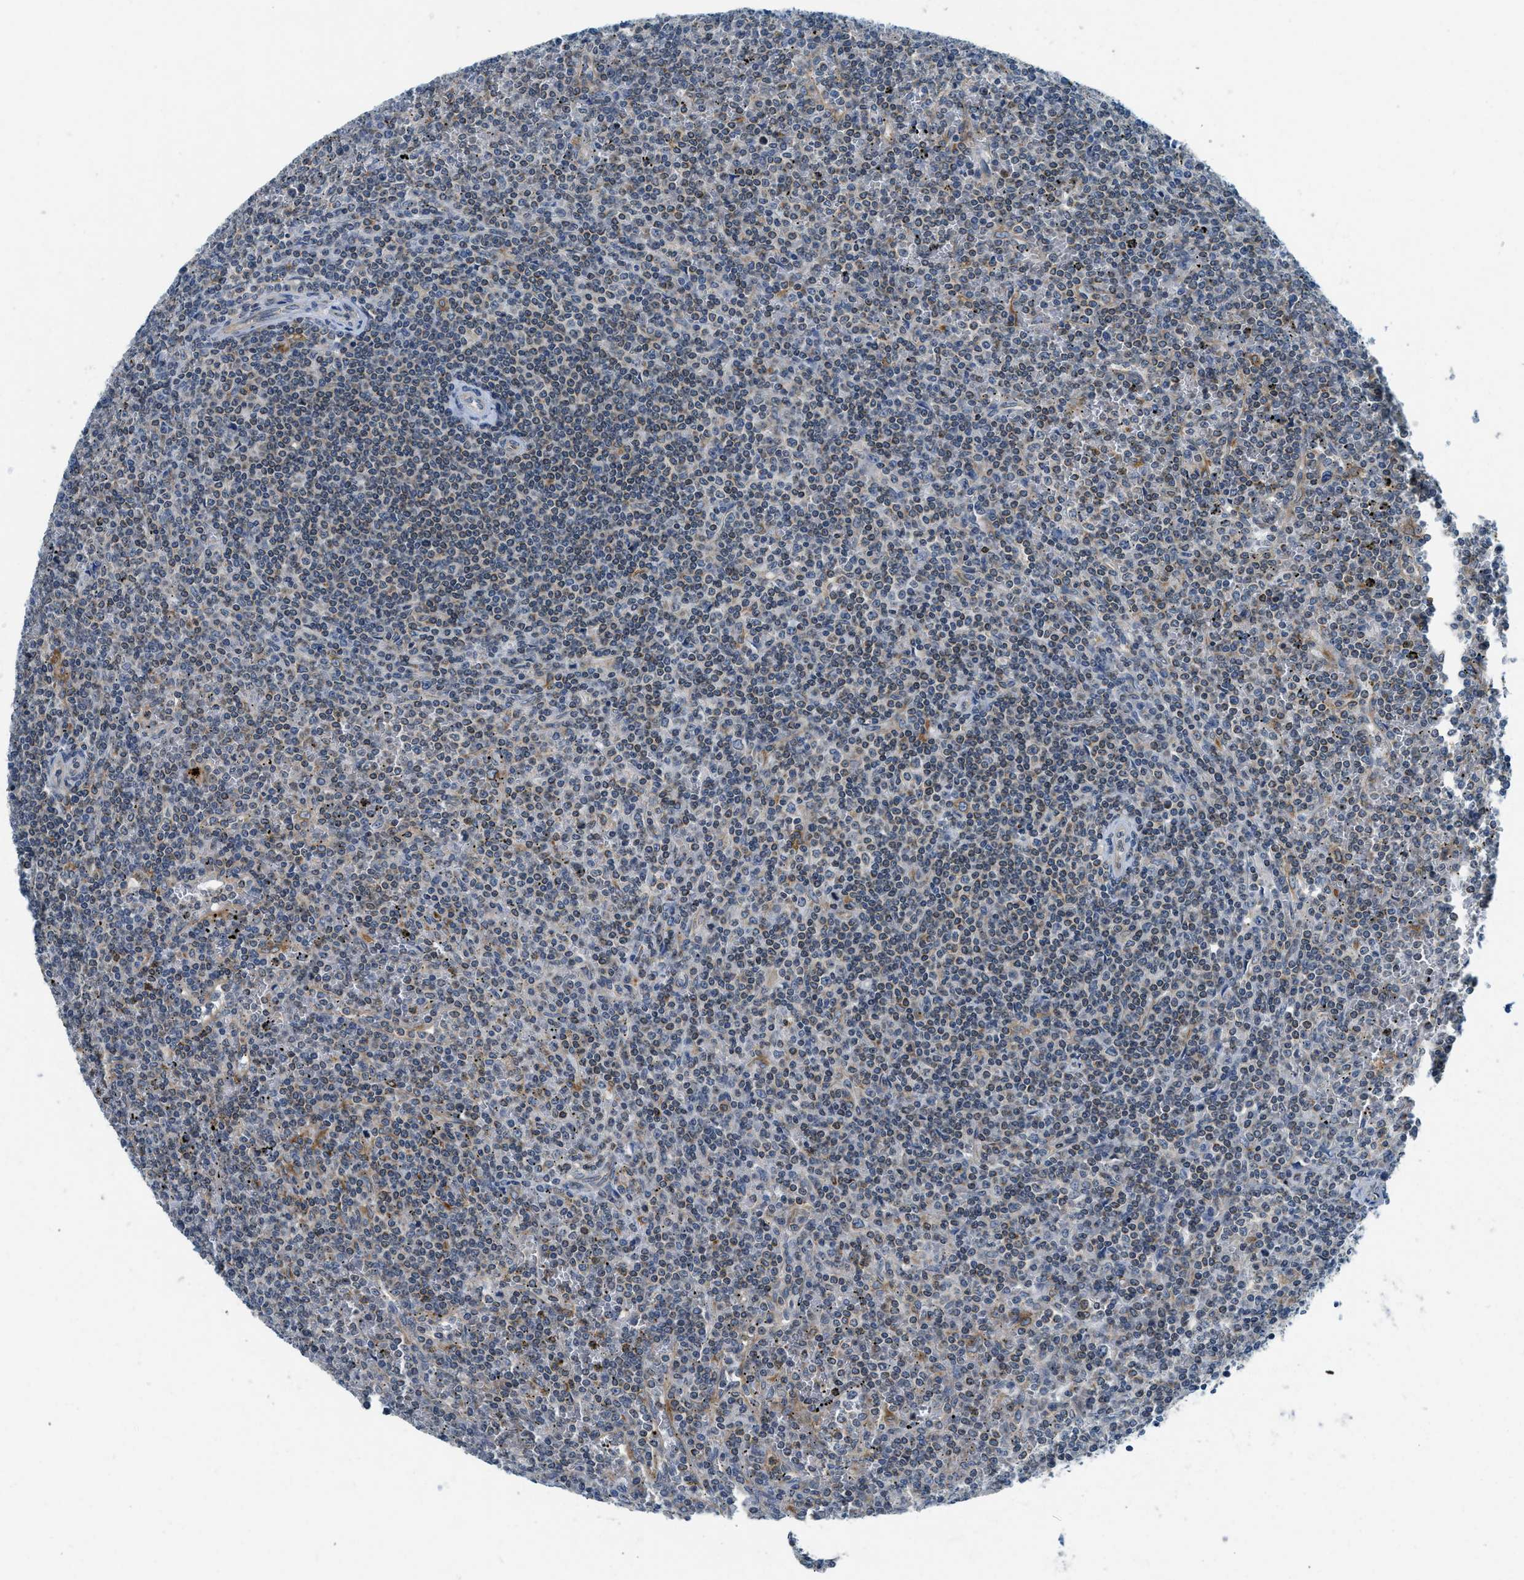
{"staining": {"intensity": "negative", "quantity": "none", "location": "none"}, "tissue": "lymphoma", "cell_type": "Tumor cells", "image_type": "cancer", "snomed": [{"axis": "morphology", "description": "Malignant lymphoma, non-Hodgkin's type, Low grade"}, {"axis": "topography", "description": "Spleen"}], "caption": "Tumor cells are negative for protein expression in human low-grade malignant lymphoma, non-Hodgkin's type.", "gene": "BCAP31", "patient": {"sex": "female", "age": 19}}